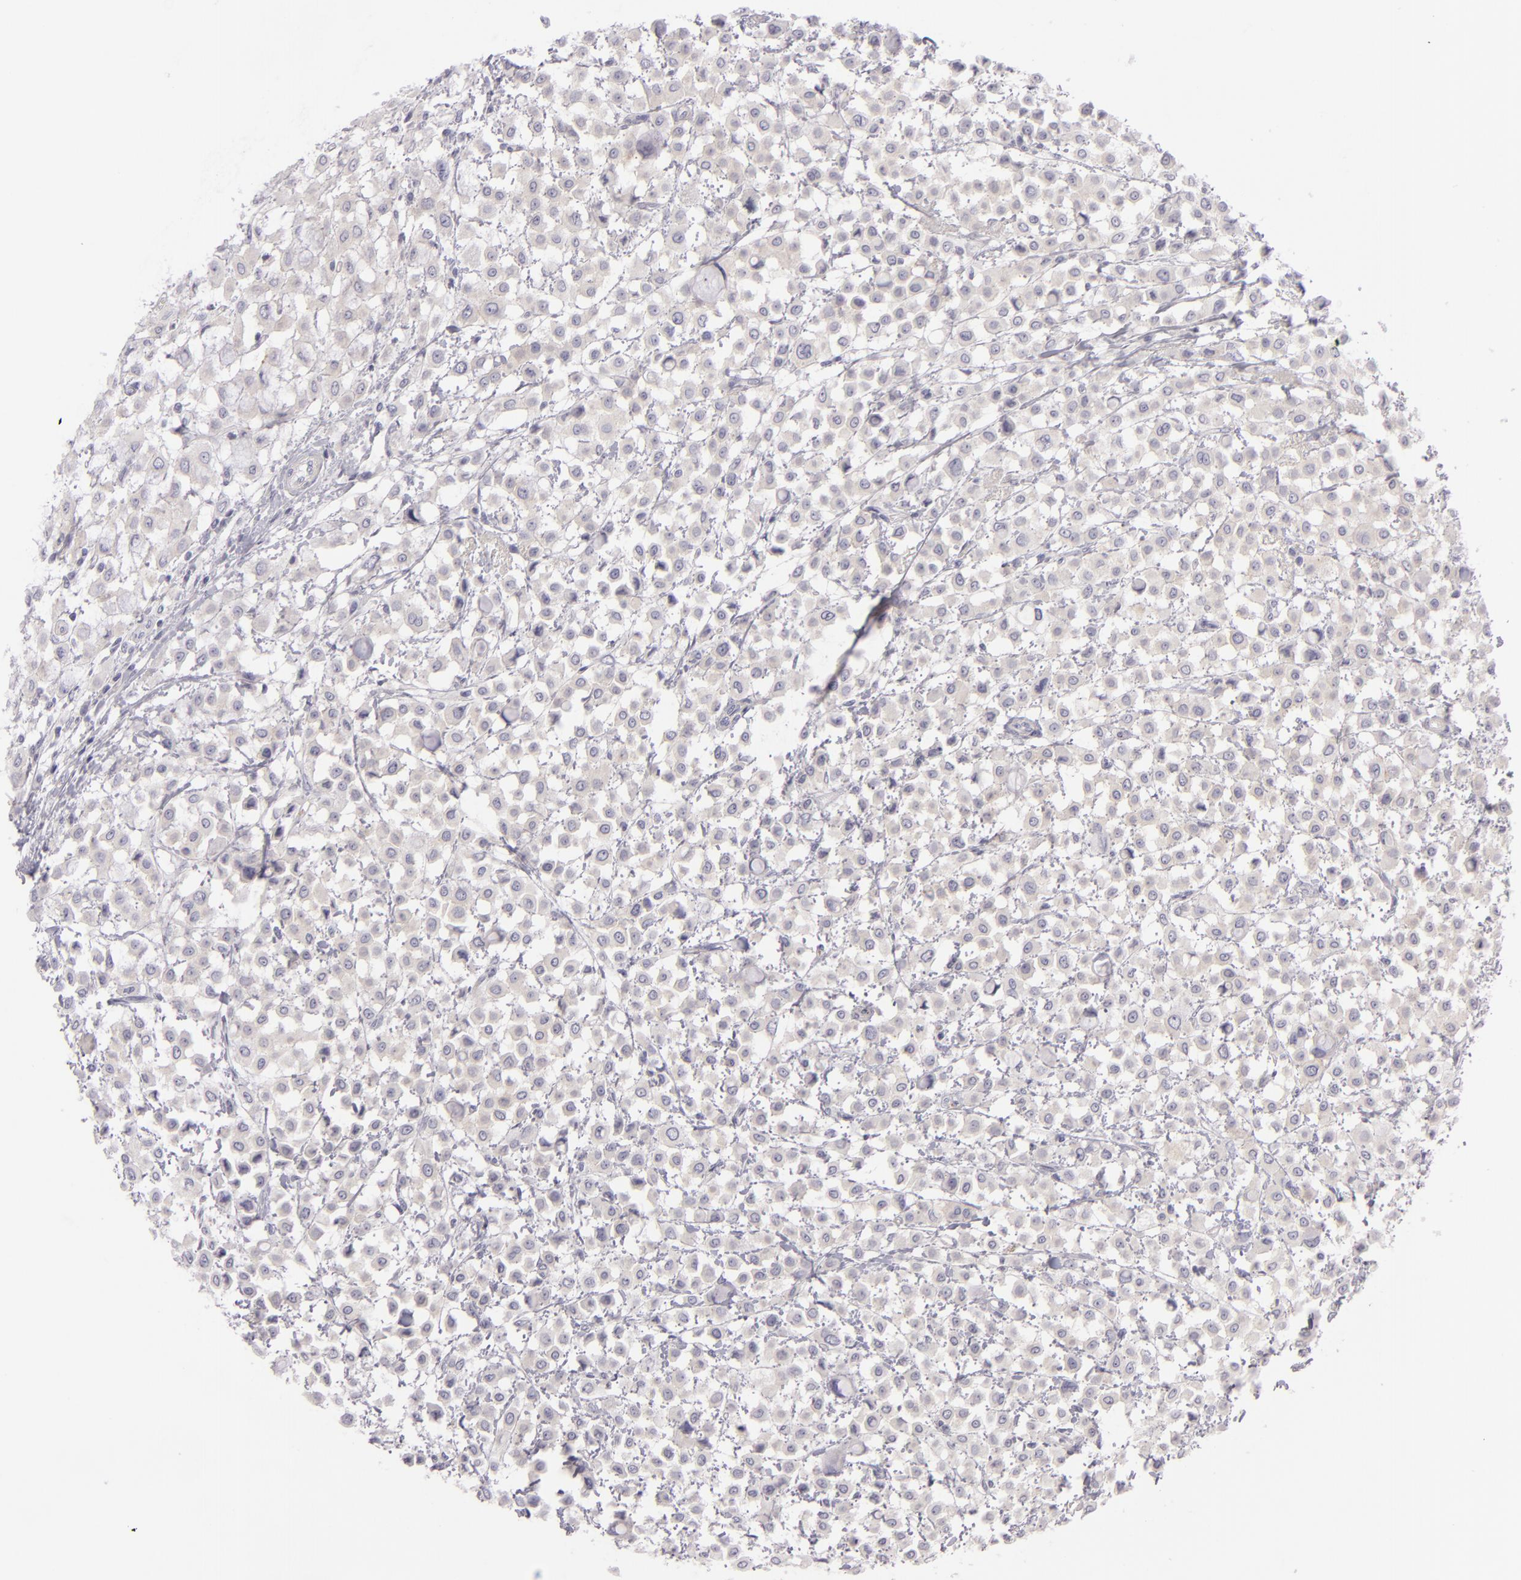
{"staining": {"intensity": "negative", "quantity": "none", "location": "none"}, "tissue": "breast cancer", "cell_type": "Tumor cells", "image_type": "cancer", "snomed": [{"axis": "morphology", "description": "Lobular carcinoma"}, {"axis": "topography", "description": "Breast"}], "caption": "The photomicrograph shows no significant staining in tumor cells of breast cancer. The staining is performed using DAB brown chromogen with nuclei counter-stained in using hematoxylin.", "gene": "DLG4", "patient": {"sex": "female", "age": 85}}